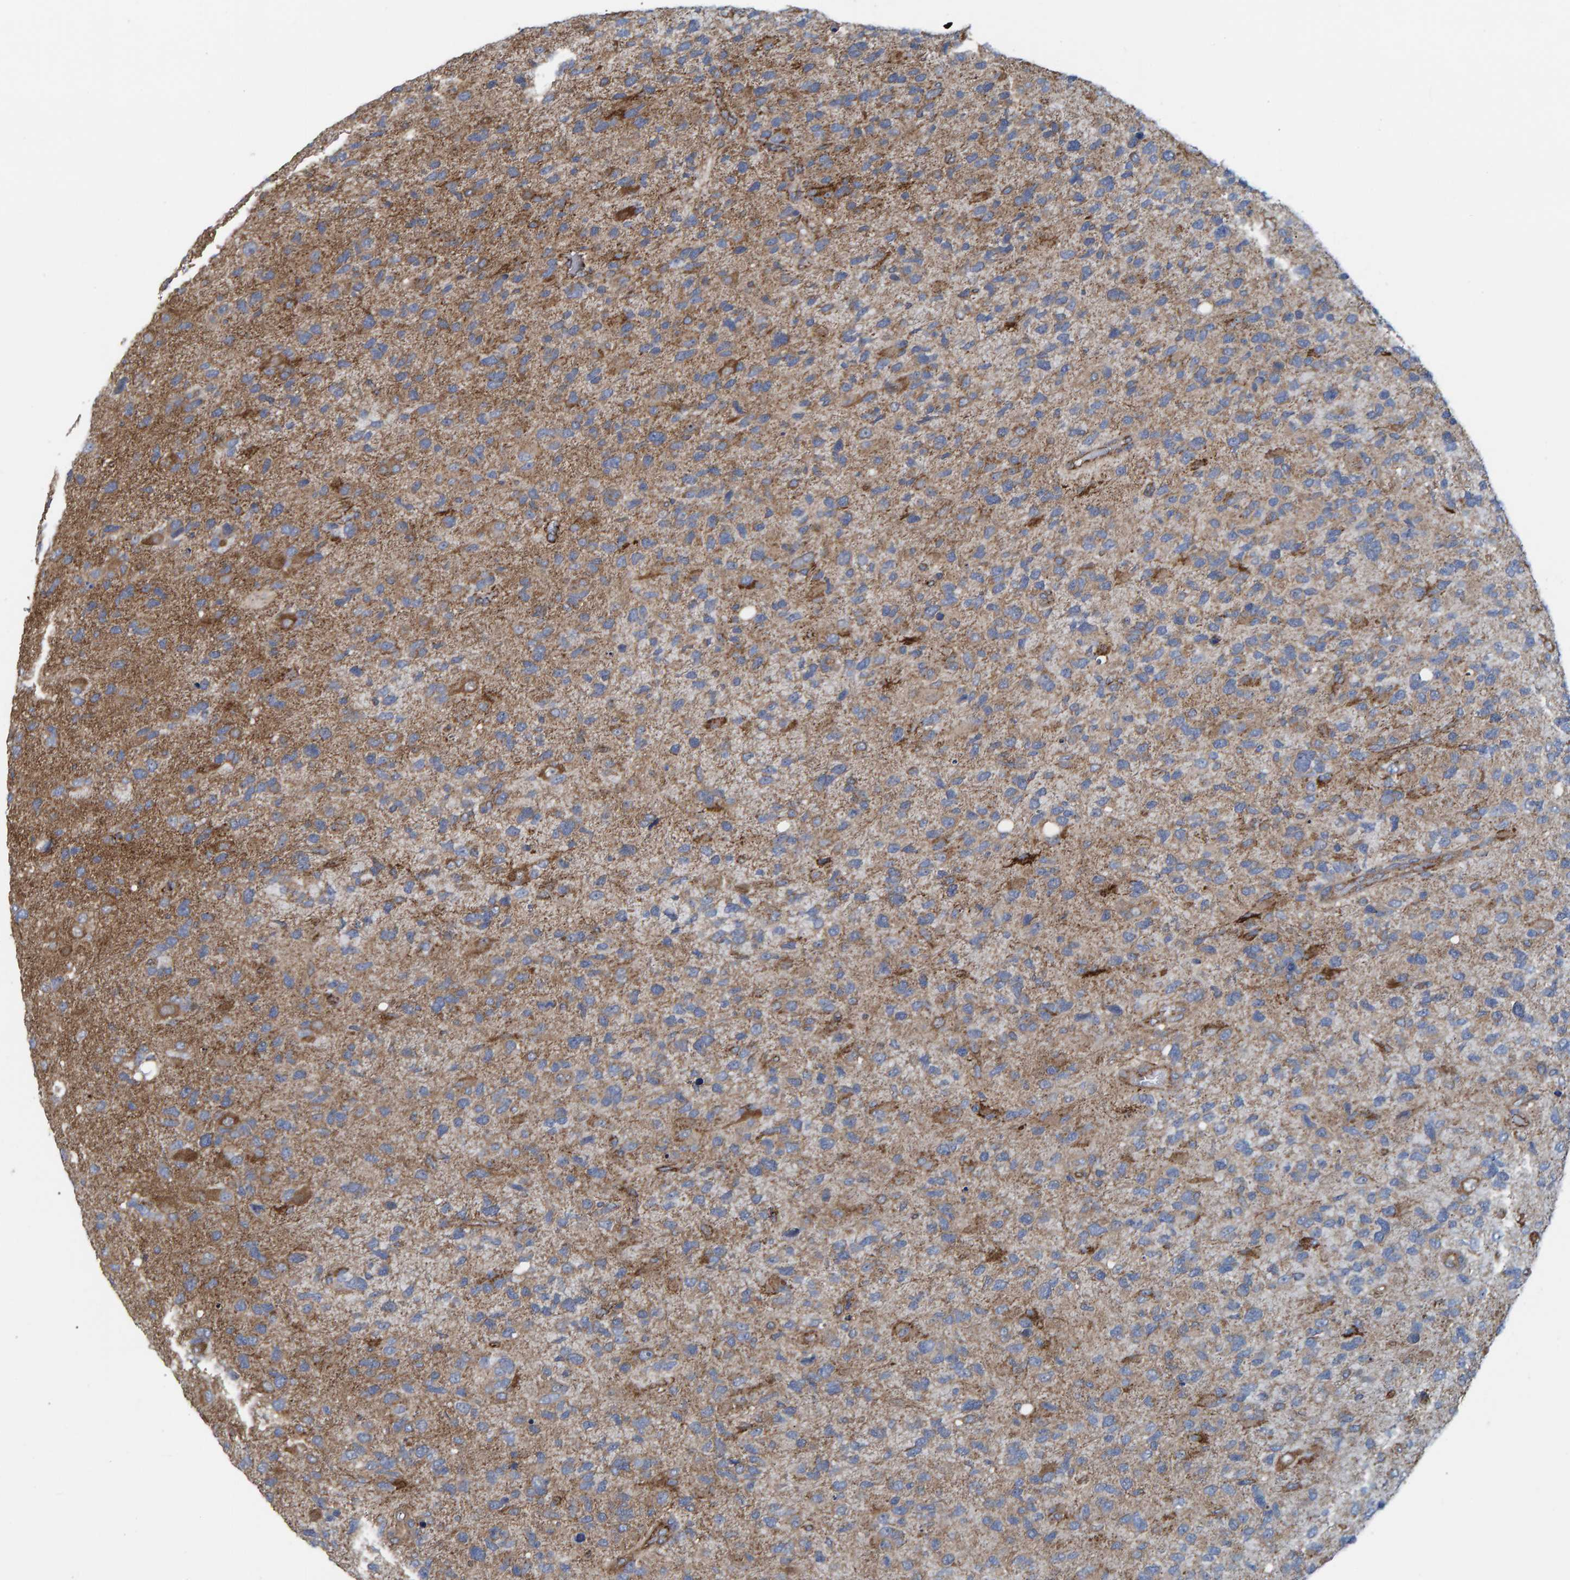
{"staining": {"intensity": "moderate", "quantity": "25%-75%", "location": "cytoplasmic/membranous"}, "tissue": "glioma", "cell_type": "Tumor cells", "image_type": "cancer", "snomed": [{"axis": "morphology", "description": "Glioma, malignant, High grade"}, {"axis": "topography", "description": "Brain"}], "caption": "Human high-grade glioma (malignant) stained with a protein marker shows moderate staining in tumor cells.", "gene": "LRSAM1", "patient": {"sex": "female", "age": 58}}